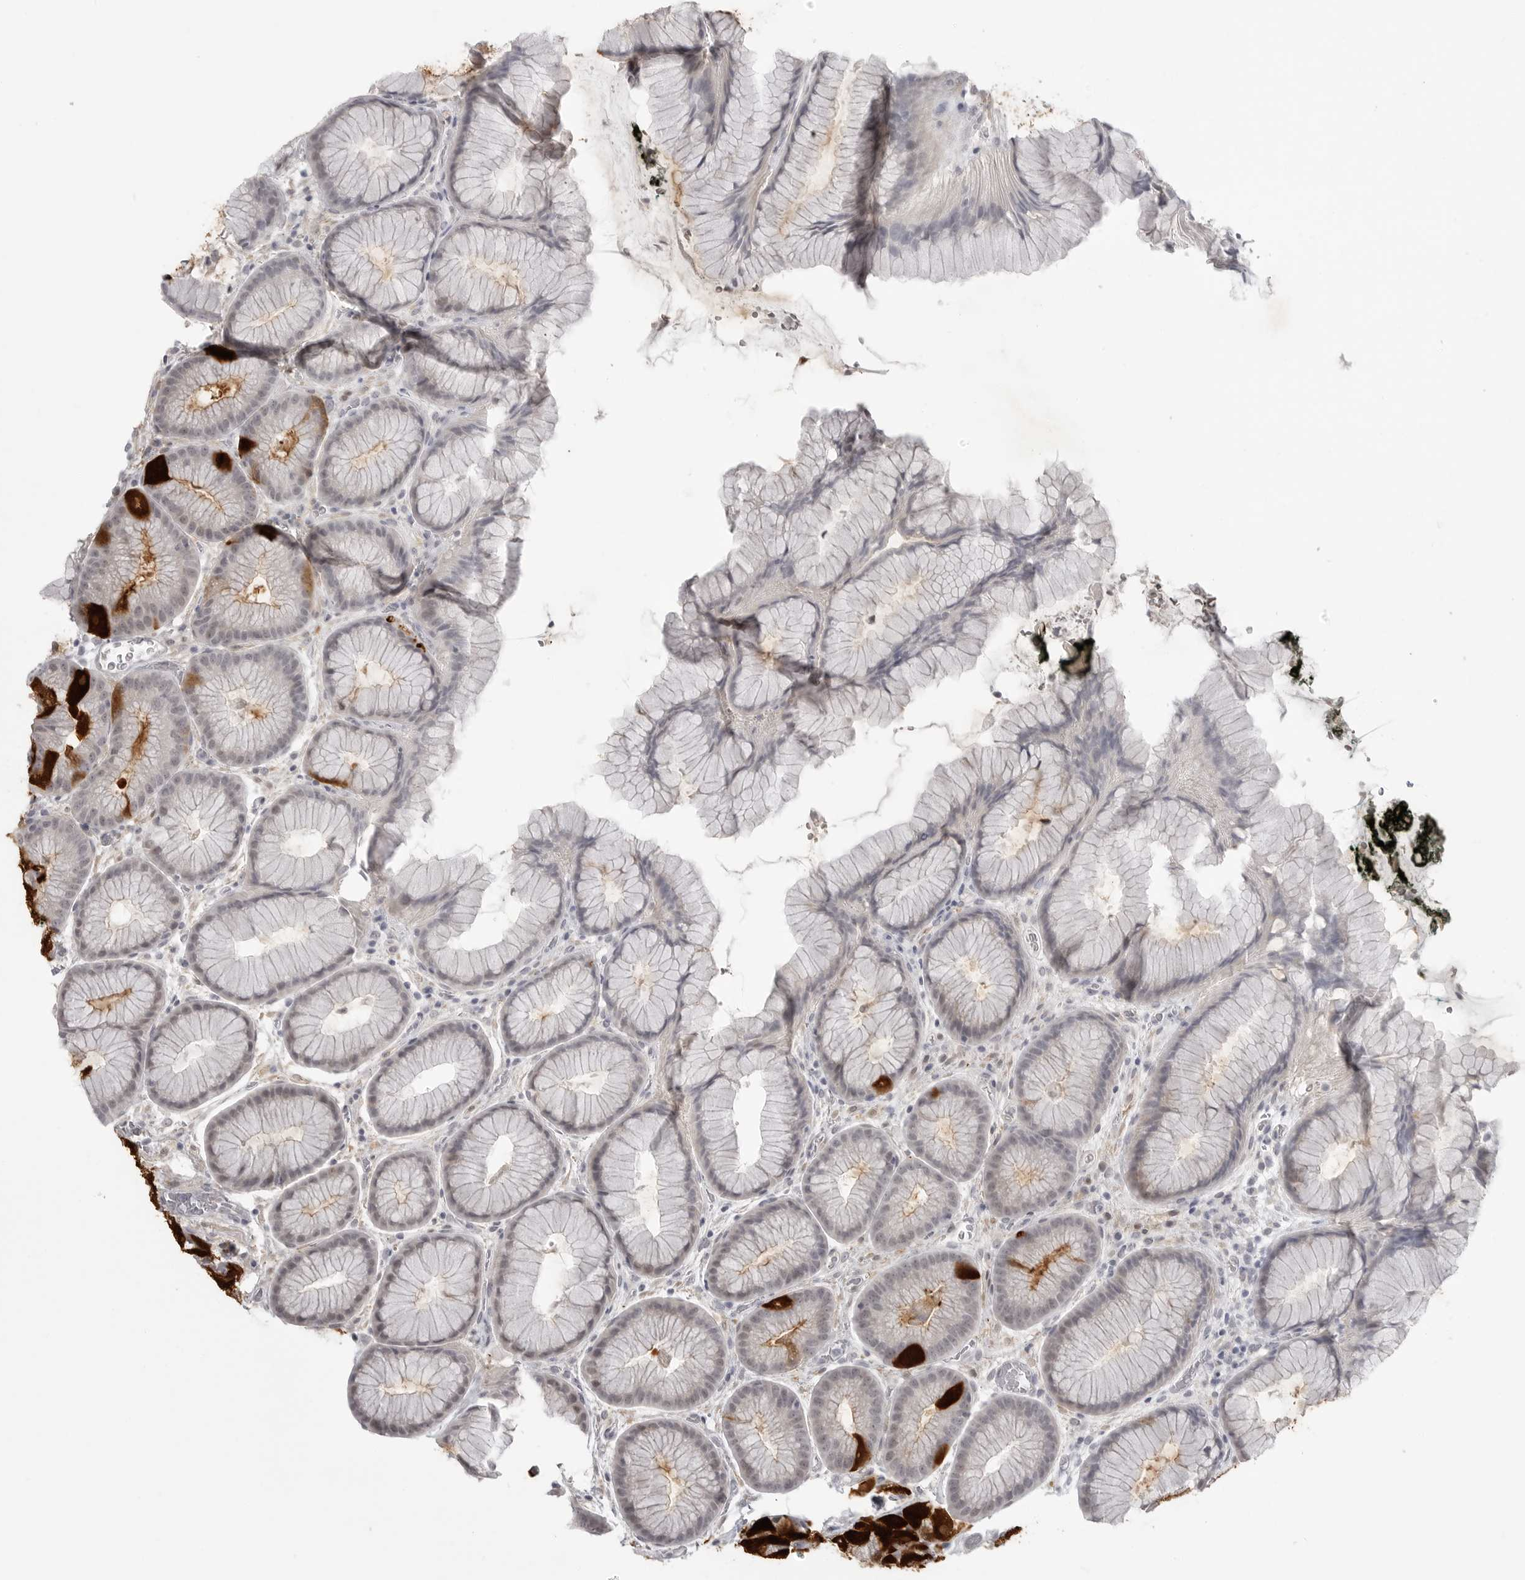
{"staining": {"intensity": "strong", "quantity": "25%-75%", "location": "cytoplasmic/membranous"}, "tissue": "stomach", "cell_type": "Glandular cells", "image_type": "normal", "snomed": [{"axis": "morphology", "description": "Normal tissue, NOS"}, {"axis": "topography", "description": "Stomach, upper"}, {"axis": "topography", "description": "Stomach"}], "caption": "Stomach stained for a protein demonstrates strong cytoplasmic/membranous positivity in glandular cells. The staining was performed using DAB to visualize the protein expression in brown, while the nuclei were stained in blue with hematoxylin (Magnification: 20x).", "gene": "TCTN3", "patient": {"sex": "male", "age": 48}}